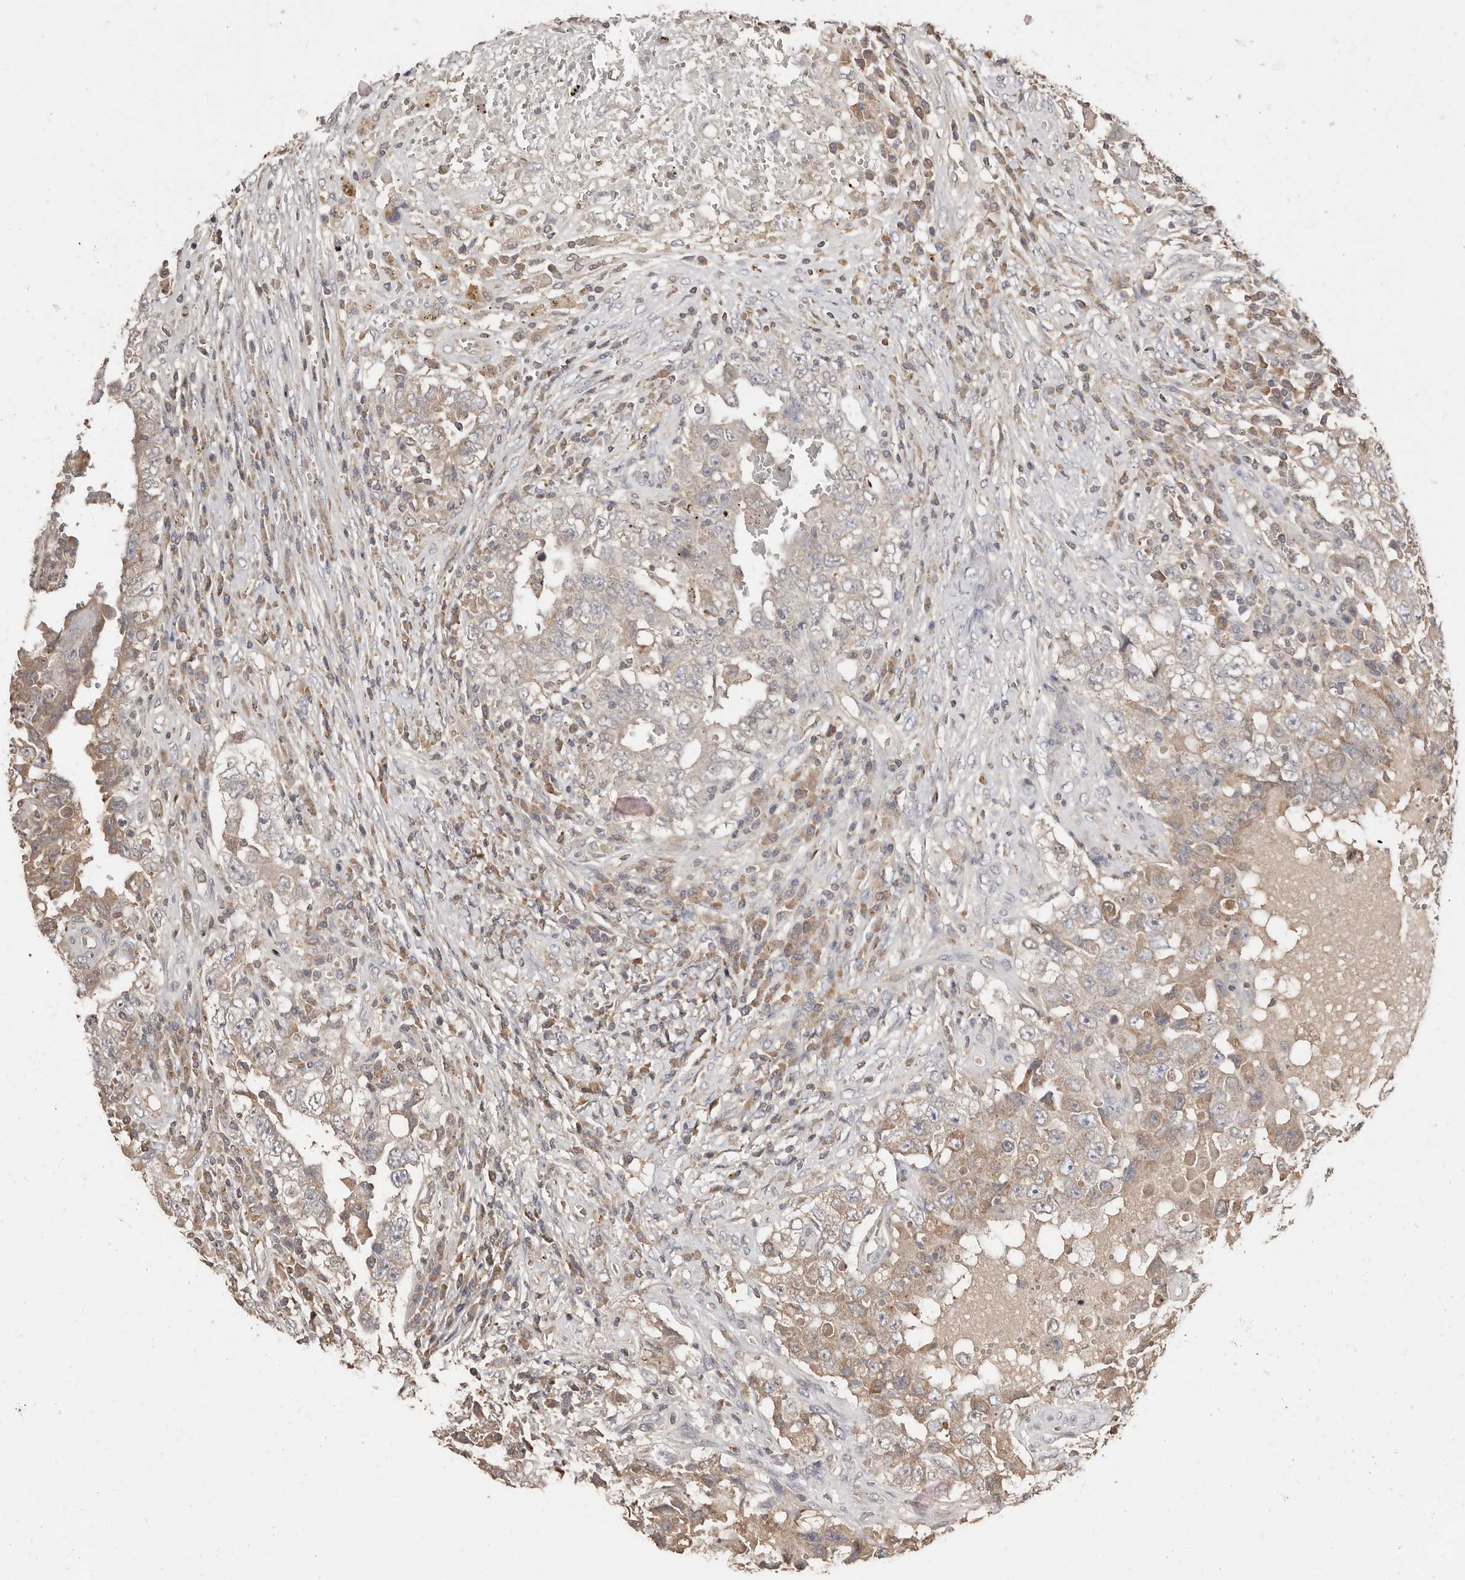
{"staining": {"intensity": "weak", "quantity": "25%-75%", "location": "cytoplasmic/membranous"}, "tissue": "testis cancer", "cell_type": "Tumor cells", "image_type": "cancer", "snomed": [{"axis": "morphology", "description": "Carcinoma, Embryonal, NOS"}, {"axis": "topography", "description": "Testis"}], "caption": "Protein expression analysis of human testis cancer reveals weak cytoplasmic/membranous positivity in about 25%-75% of tumor cells.", "gene": "SLC39A2", "patient": {"sex": "male", "age": 26}}